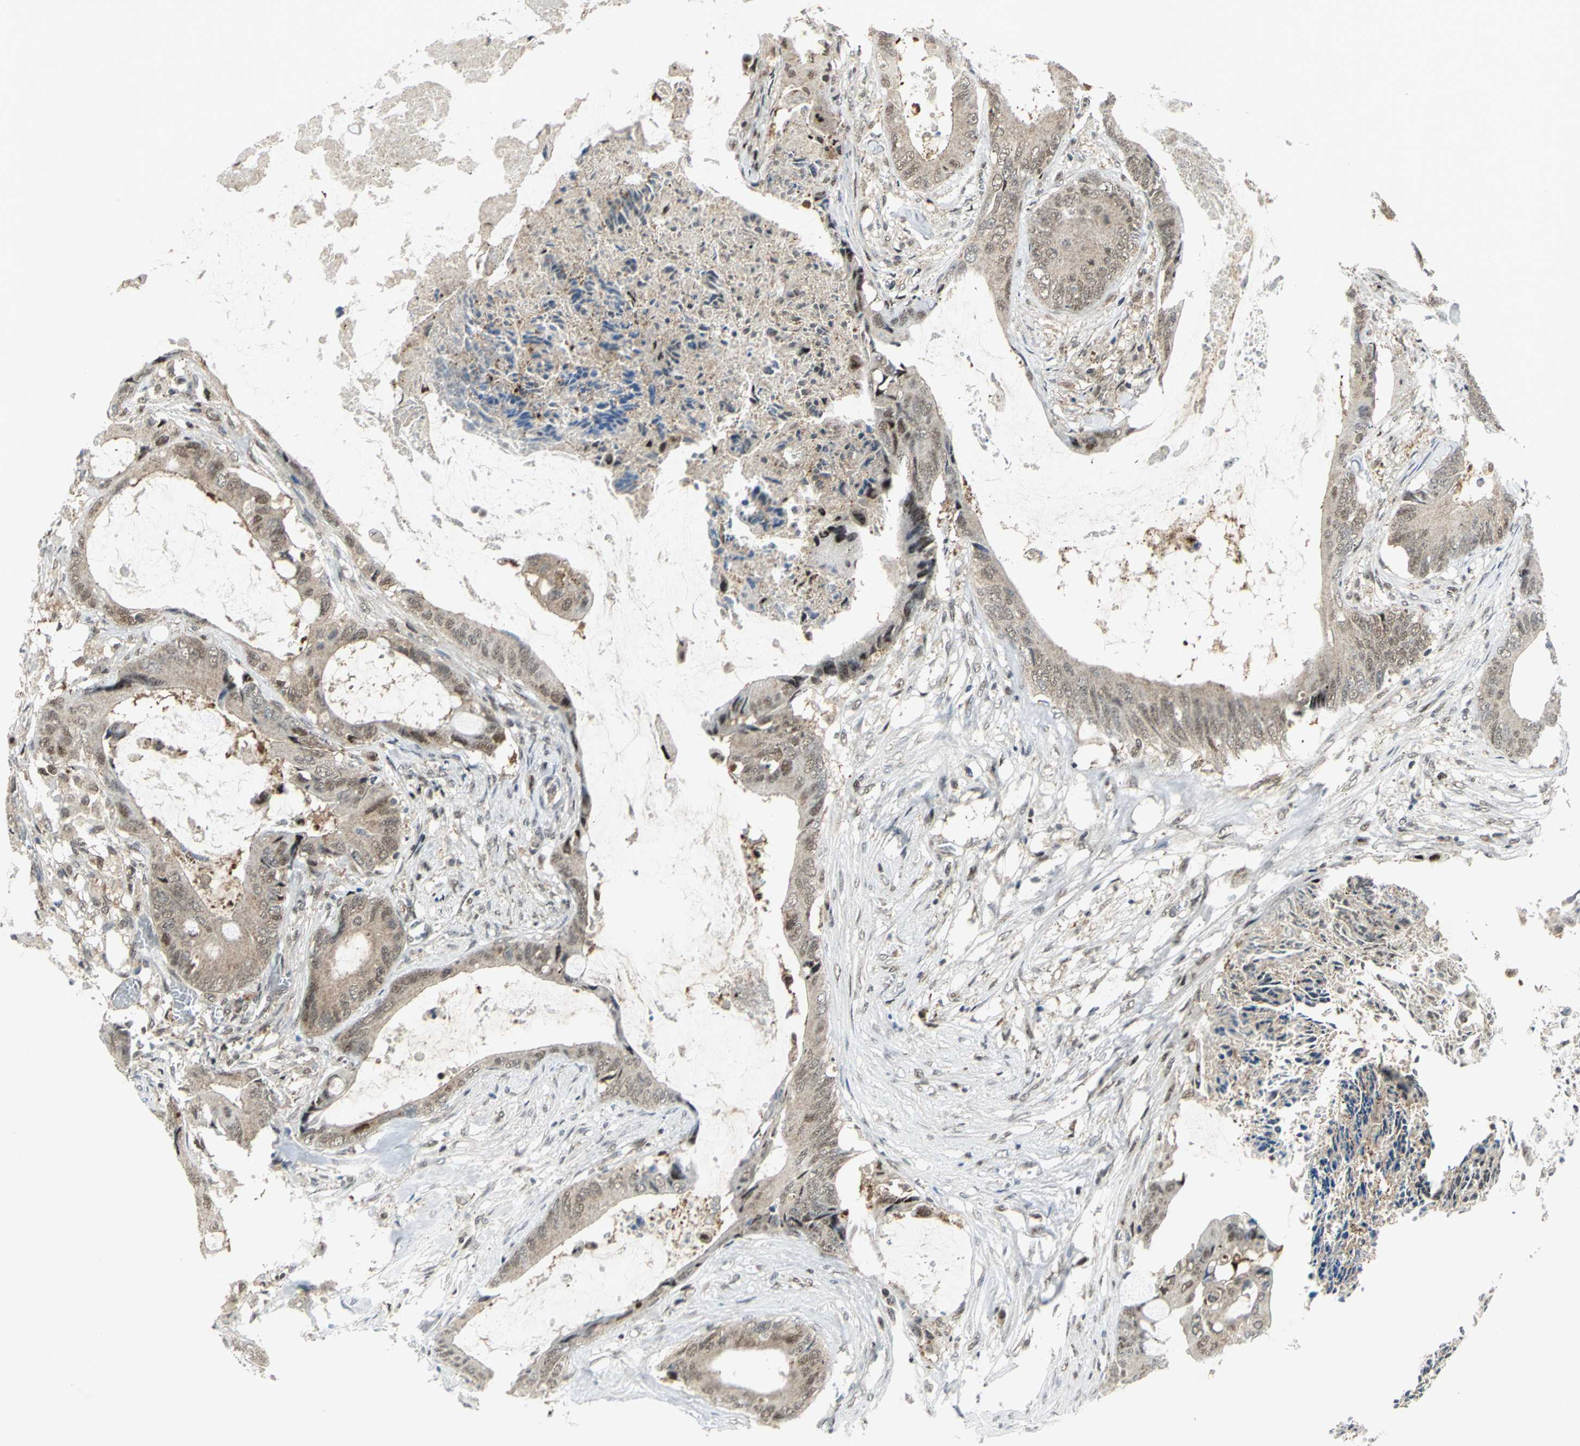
{"staining": {"intensity": "weak", "quantity": "25%-75%", "location": "cytoplasmic/membranous,nuclear"}, "tissue": "colorectal cancer", "cell_type": "Tumor cells", "image_type": "cancer", "snomed": [{"axis": "morphology", "description": "Normal tissue, NOS"}, {"axis": "morphology", "description": "Adenocarcinoma, NOS"}, {"axis": "topography", "description": "Rectum"}, {"axis": "topography", "description": "Peripheral nerve tissue"}], "caption": "This is an image of immunohistochemistry (IHC) staining of colorectal cancer, which shows weak expression in the cytoplasmic/membranous and nuclear of tumor cells.", "gene": "PSMA4", "patient": {"sex": "female", "age": 77}}